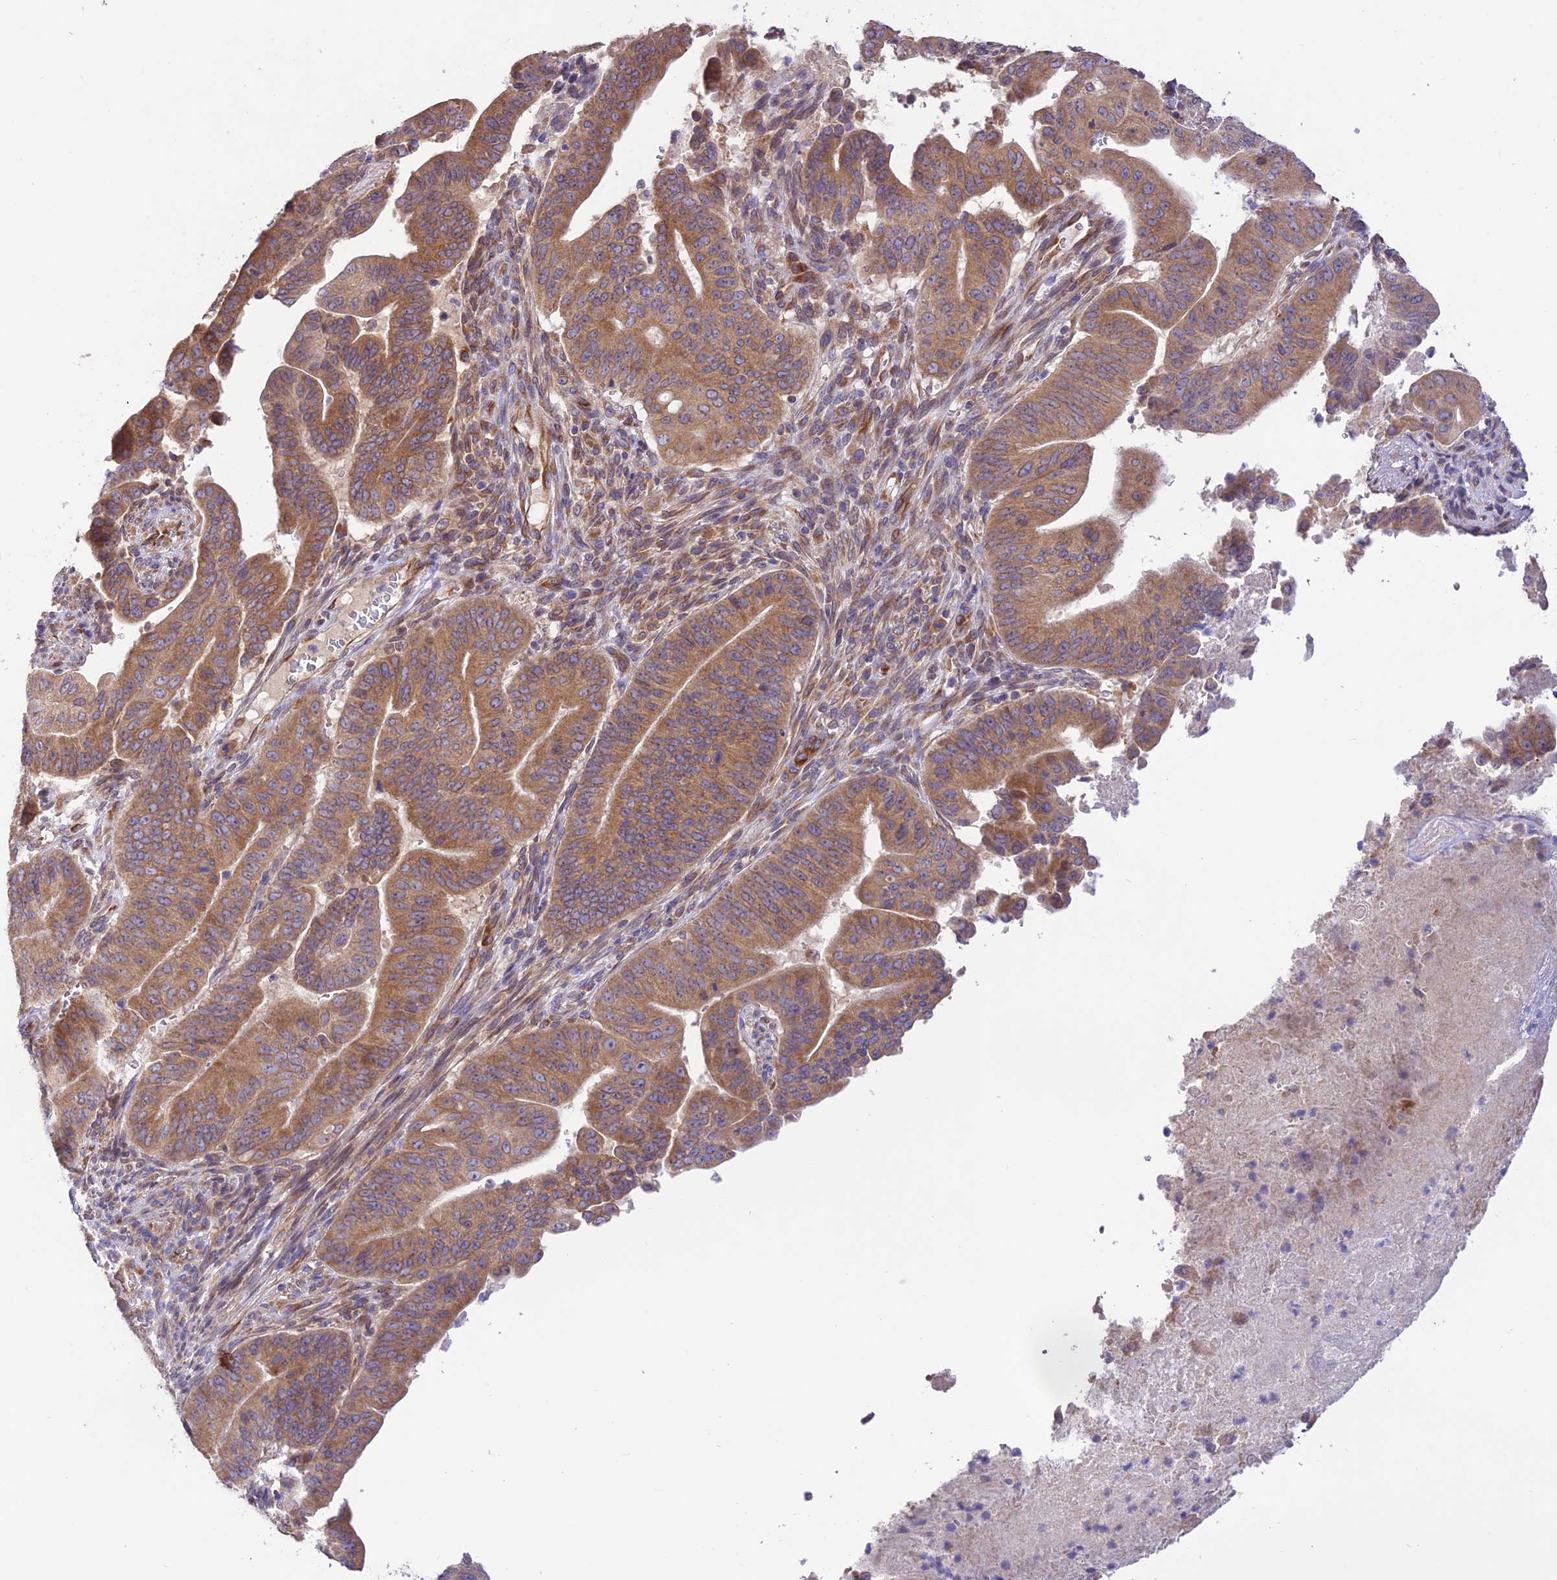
{"staining": {"intensity": "moderate", "quantity": ">75%", "location": "cytoplasmic/membranous"}, "tissue": "pancreatic cancer", "cell_type": "Tumor cells", "image_type": "cancer", "snomed": [{"axis": "morphology", "description": "Adenocarcinoma, NOS"}, {"axis": "topography", "description": "Pancreas"}], "caption": "Brown immunohistochemical staining in pancreatic adenocarcinoma demonstrates moderate cytoplasmic/membranous positivity in approximately >75% of tumor cells.", "gene": "TMEM259", "patient": {"sex": "female", "age": 77}}